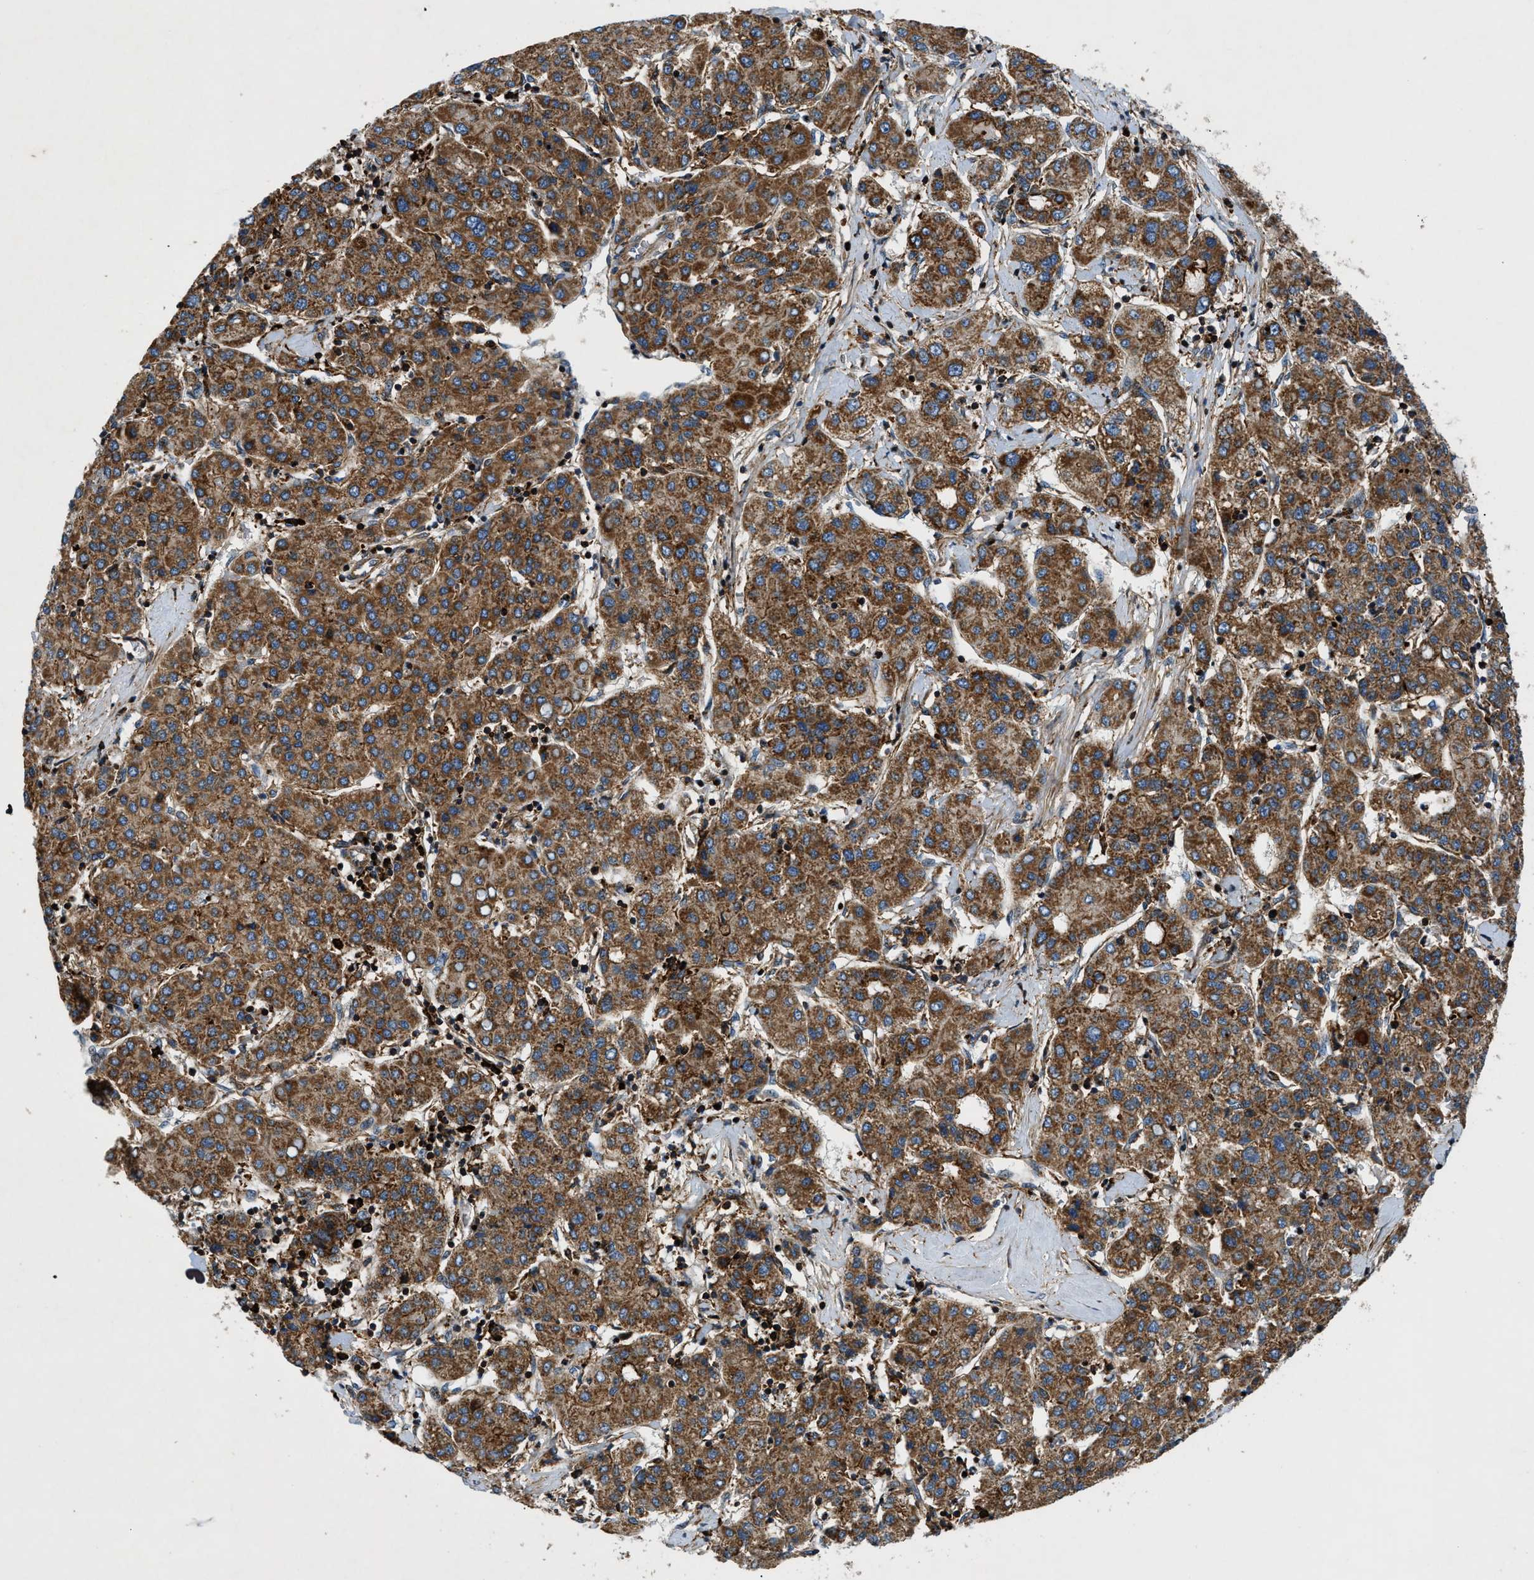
{"staining": {"intensity": "strong", "quantity": ">75%", "location": "cytoplasmic/membranous"}, "tissue": "liver cancer", "cell_type": "Tumor cells", "image_type": "cancer", "snomed": [{"axis": "morphology", "description": "Carcinoma, Hepatocellular, NOS"}, {"axis": "topography", "description": "Liver"}], "caption": "Human hepatocellular carcinoma (liver) stained for a protein (brown) shows strong cytoplasmic/membranous positive expression in approximately >75% of tumor cells.", "gene": "DHODH", "patient": {"sex": "male", "age": 65}}